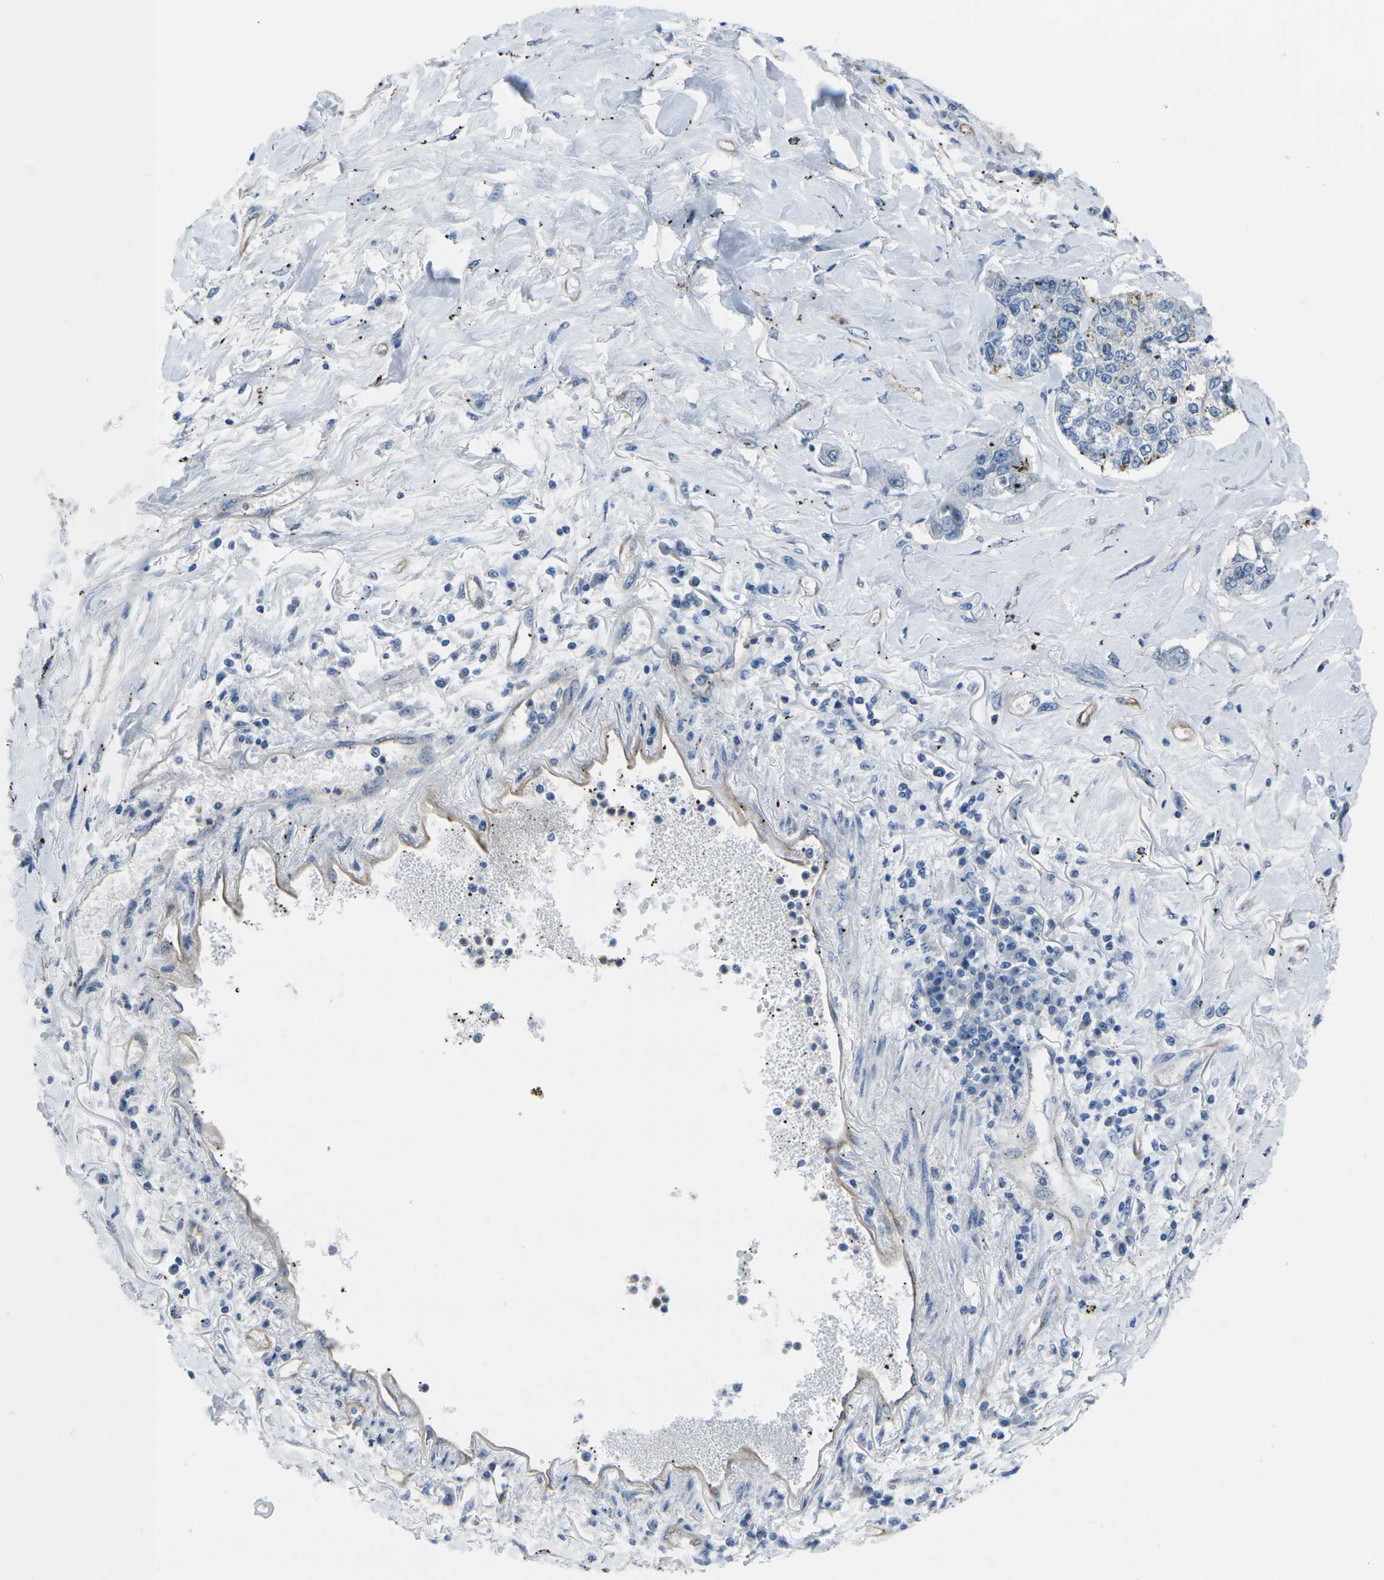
{"staining": {"intensity": "negative", "quantity": "none", "location": "none"}, "tissue": "lung cancer", "cell_type": "Tumor cells", "image_type": "cancer", "snomed": [{"axis": "morphology", "description": "Adenocarcinoma, NOS"}, {"axis": "topography", "description": "Lung"}], "caption": "The immunohistochemistry (IHC) micrograph has no significant expression in tumor cells of lung cancer (adenocarcinoma) tissue. Nuclei are stained in blue.", "gene": "HSPA12B", "patient": {"sex": "male", "age": 49}}